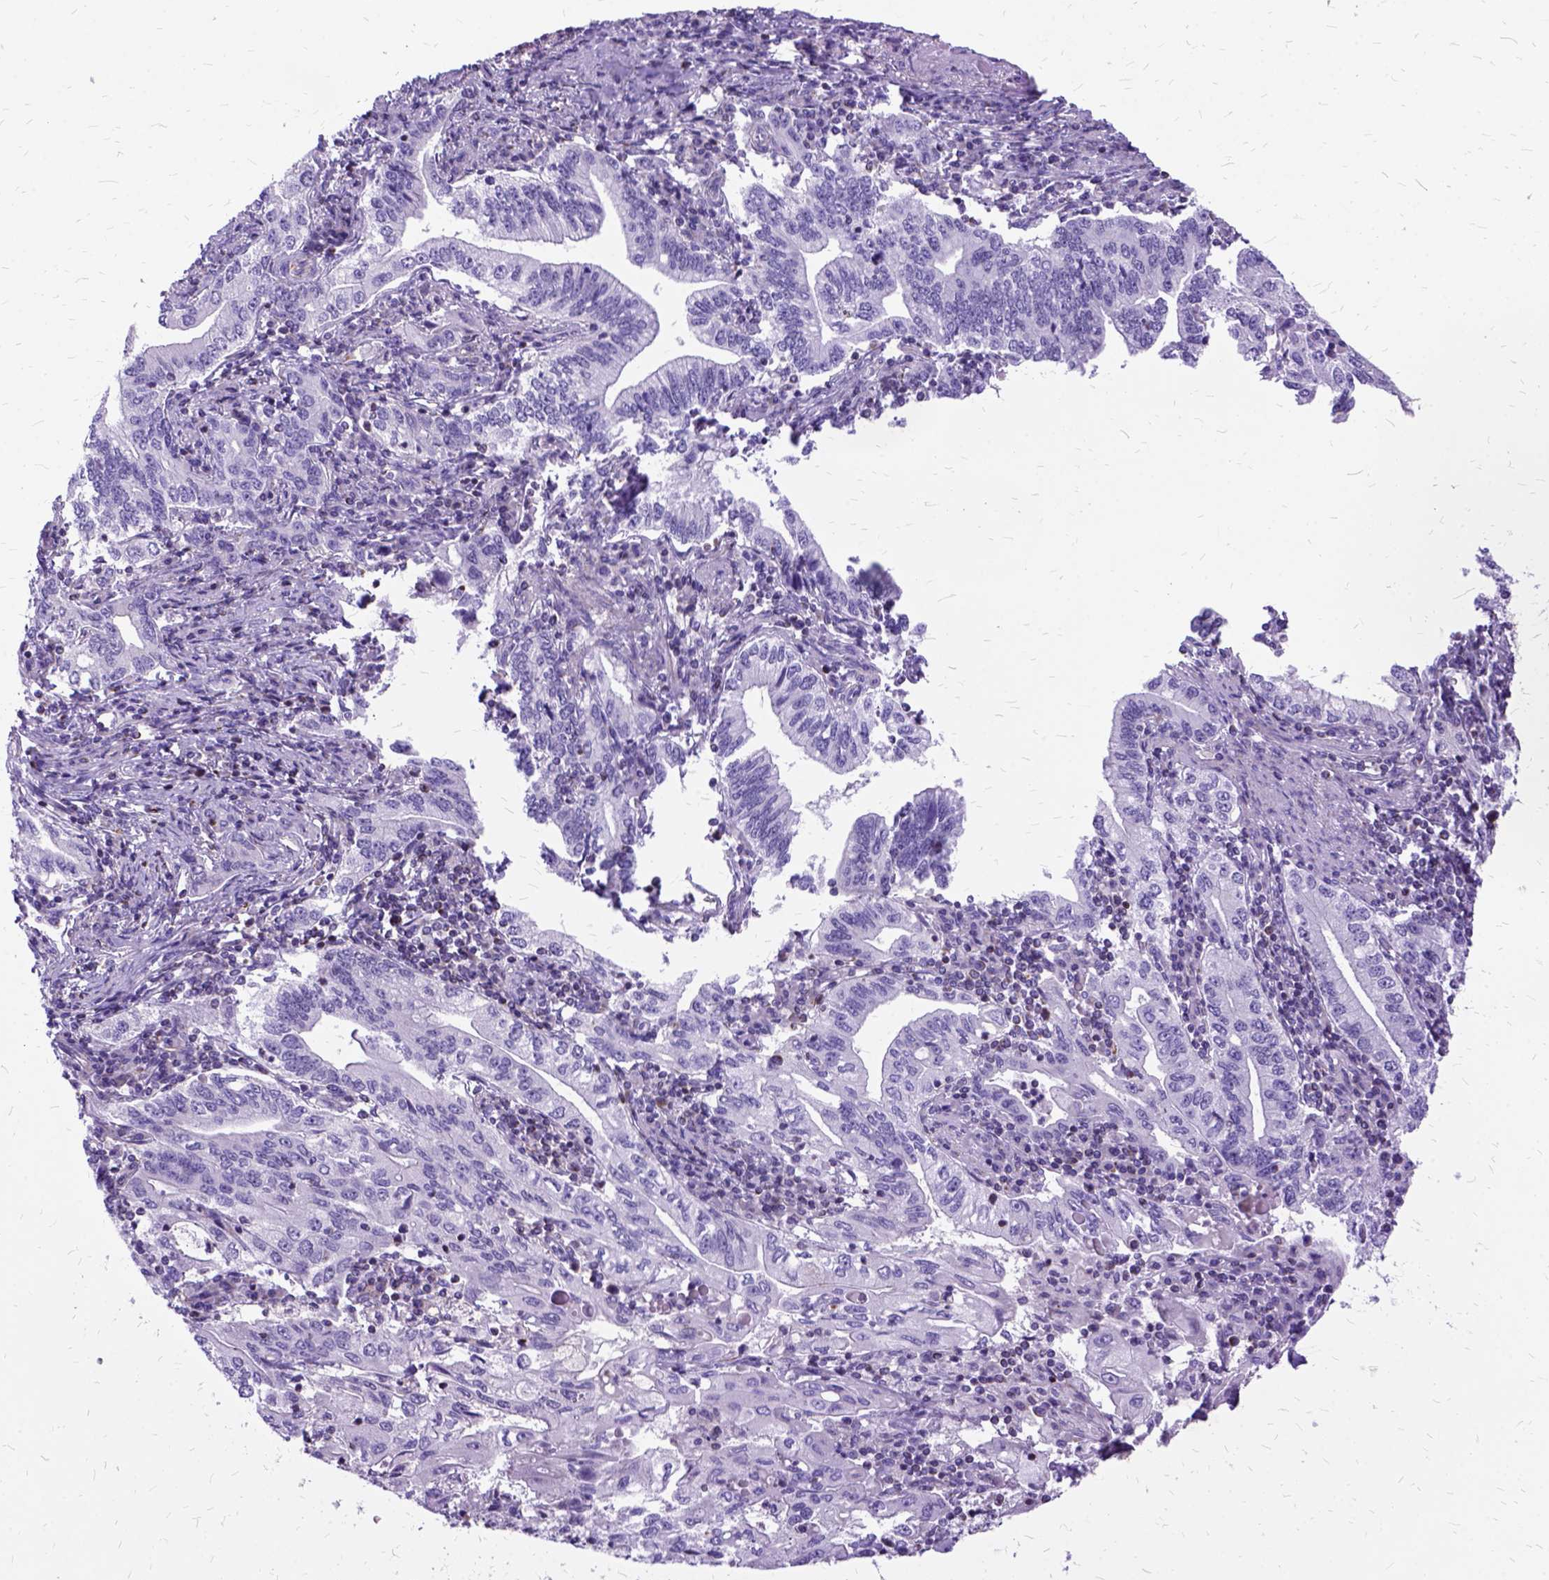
{"staining": {"intensity": "negative", "quantity": "none", "location": "none"}, "tissue": "stomach cancer", "cell_type": "Tumor cells", "image_type": "cancer", "snomed": [{"axis": "morphology", "description": "Adenocarcinoma, NOS"}, {"axis": "topography", "description": "Stomach, lower"}], "caption": "This is a image of immunohistochemistry (IHC) staining of stomach adenocarcinoma, which shows no positivity in tumor cells.", "gene": "OXCT1", "patient": {"sex": "female", "age": 72}}